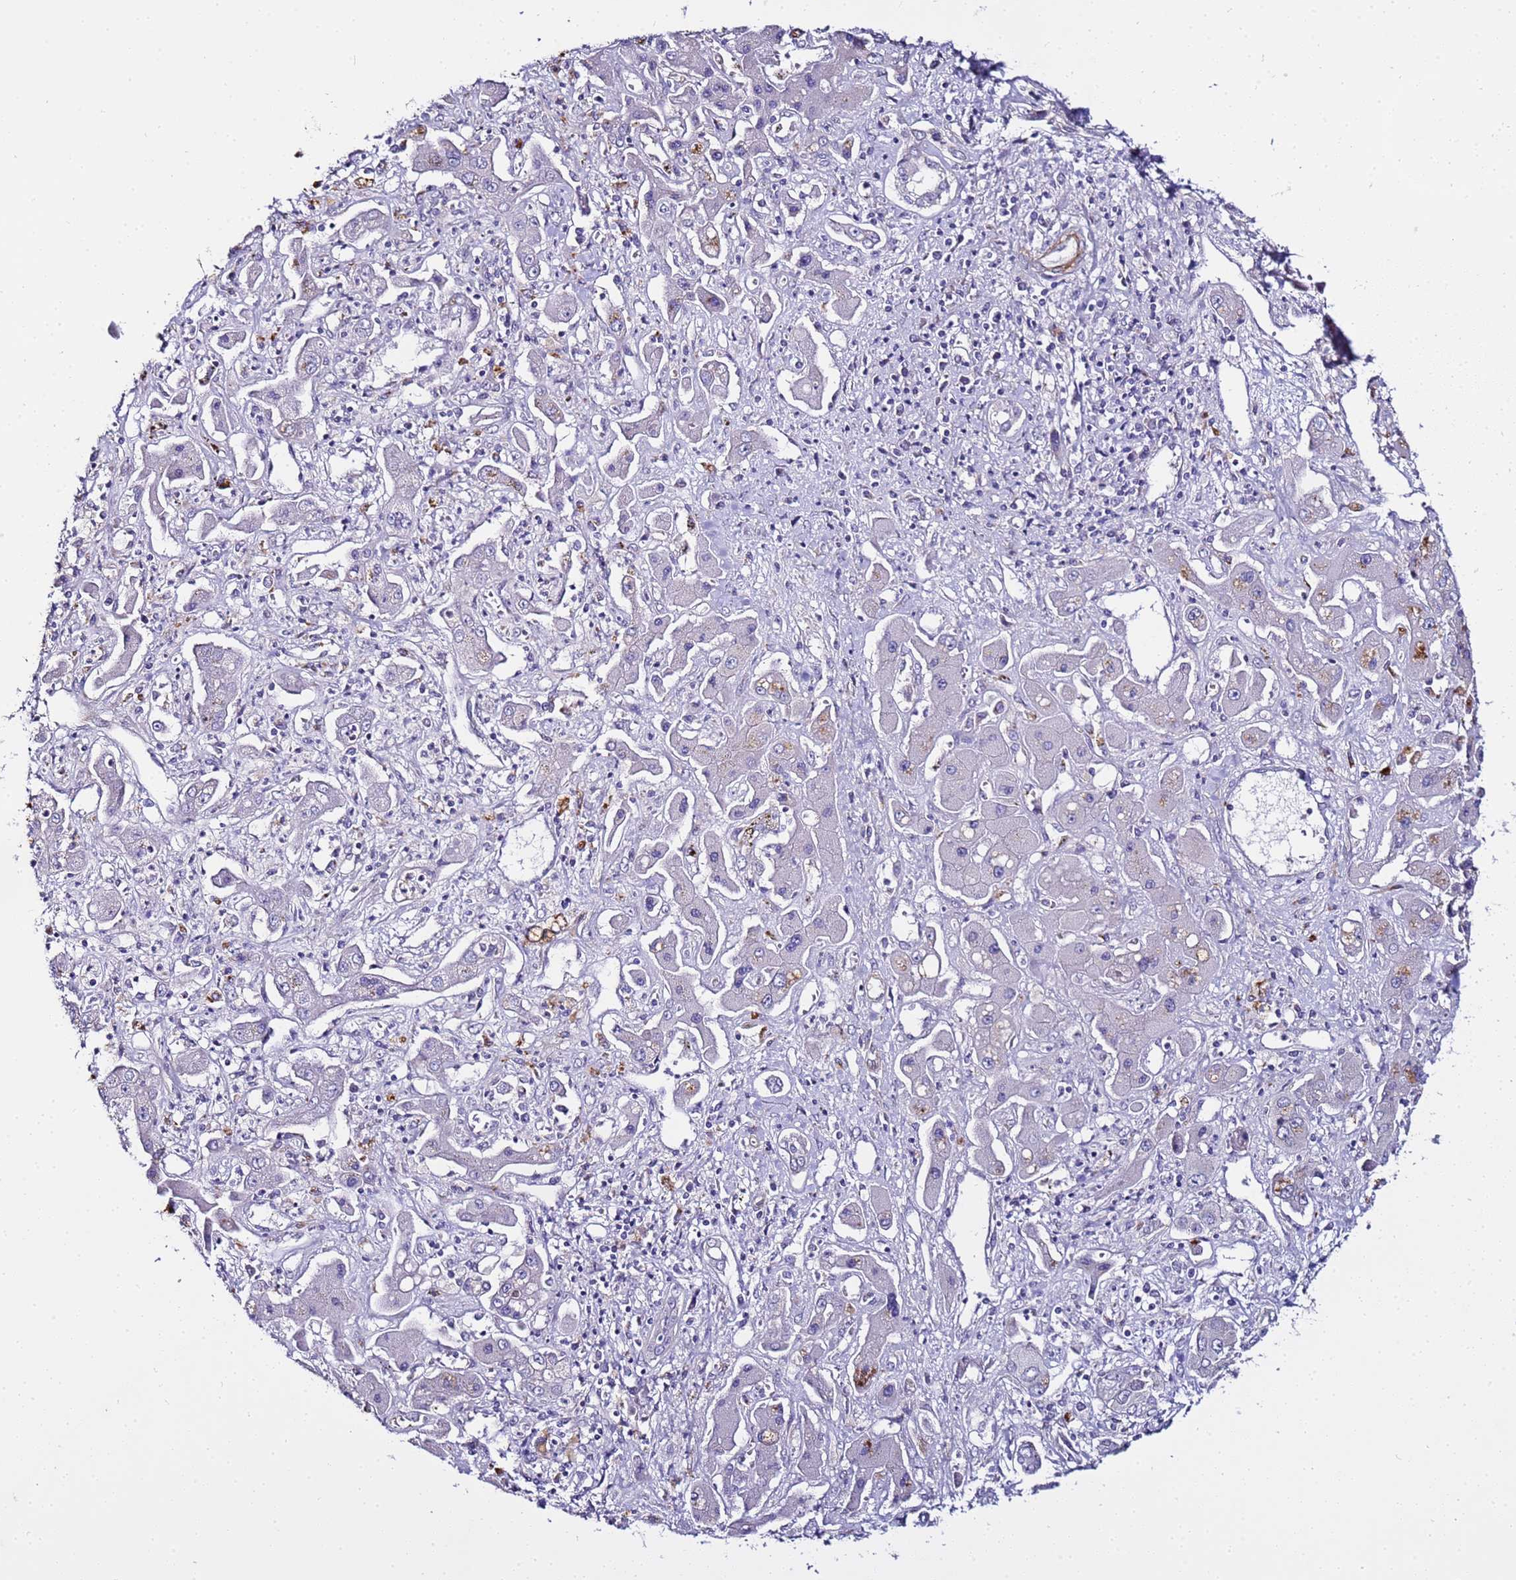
{"staining": {"intensity": "negative", "quantity": "none", "location": "none"}, "tissue": "liver cancer", "cell_type": "Tumor cells", "image_type": "cancer", "snomed": [{"axis": "morphology", "description": "Cholangiocarcinoma"}, {"axis": "topography", "description": "Liver"}], "caption": "Protein analysis of liver cancer (cholangiocarcinoma) displays no significant staining in tumor cells.", "gene": "FAM166B", "patient": {"sex": "male", "age": 67}}